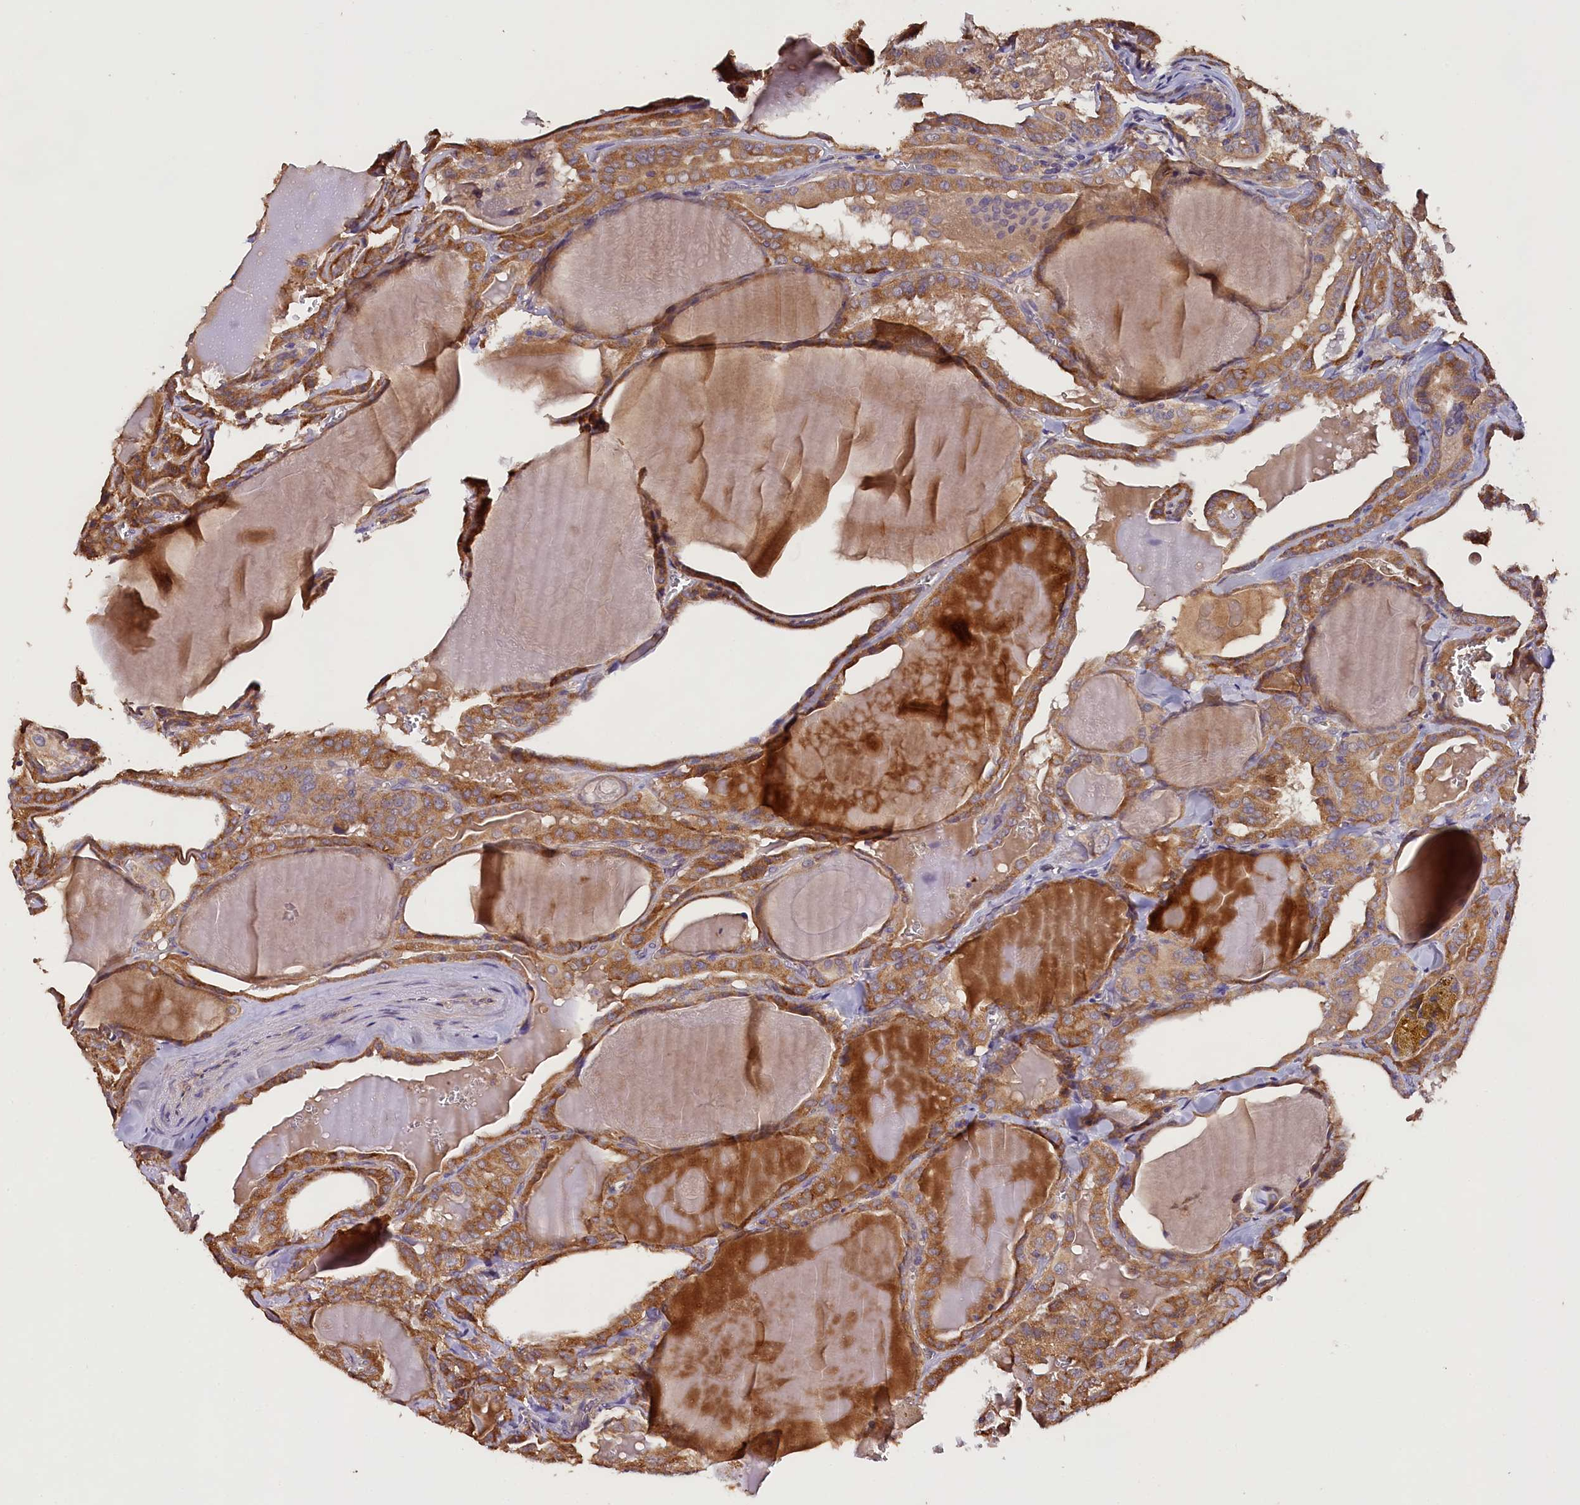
{"staining": {"intensity": "moderate", "quantity": ">75%", "location": "cytoplasmic/membranous"}, "tissue": "thyroid cancer", "cell_type": "Tumor cells", "image_type": "cancer", "snomed": [{"axis": "morphology", "description": "Papillary adenocarcinoma, NOS"}, {"axis": "topography", "description": "Thyroid gland"}], "caption": "This is an image of IHC staining of thyroid papillary adenocarcinoma, which shows moderate staining in the cytoplasmic/membranous of tumor cells.", "gene": "ENKD1", "patient": {"sex": "male", "age": 52}}